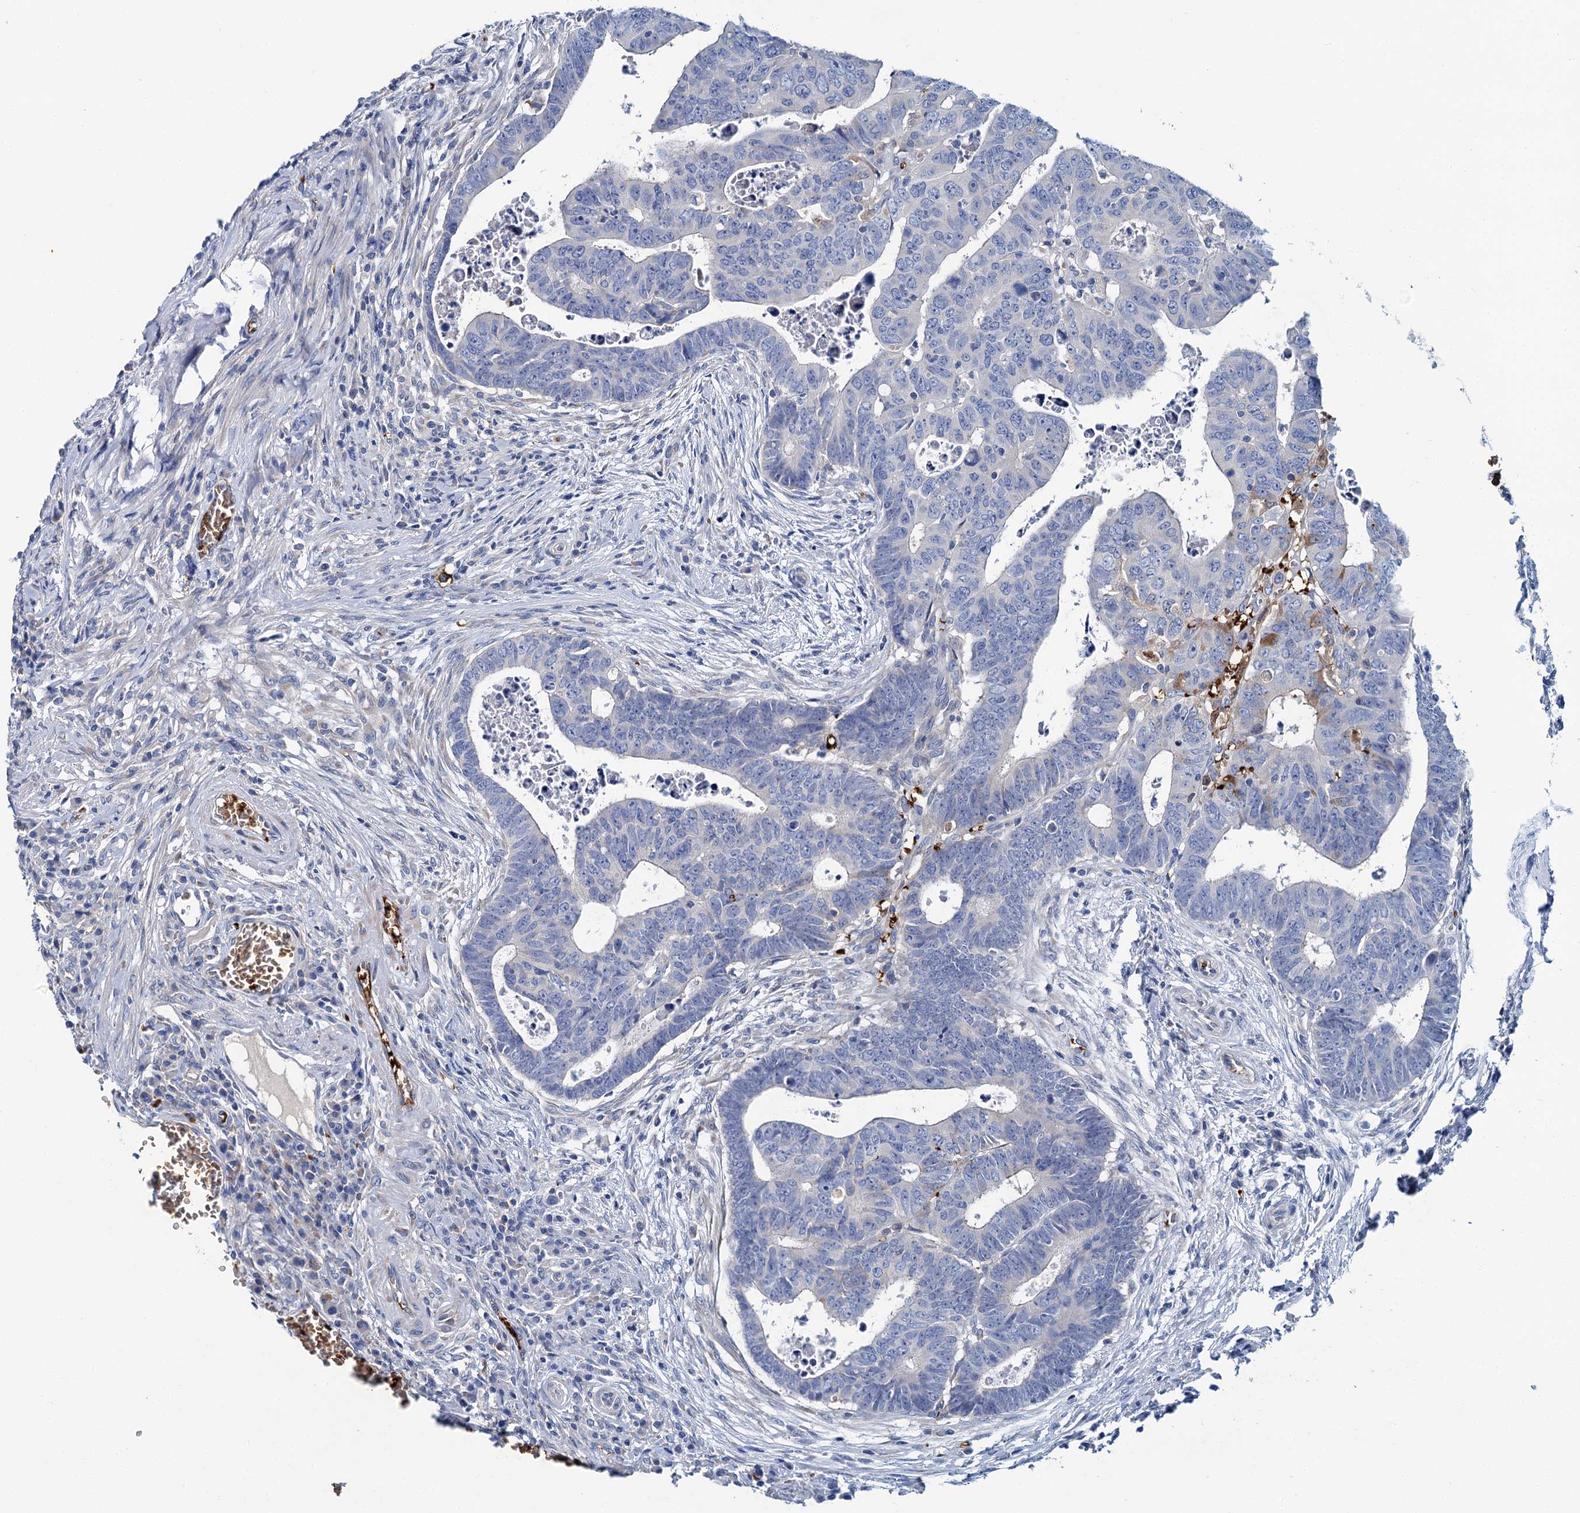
{"staining": {"intensity": "negative", "quantity": "none", "location": "none"}, "tissue": "colorectal cancer", "cell_type": "Tumor cells", "image_type": "cancer", "snomed": [{"axis": "morphology", "description": "Normal tissue, NOS"}, {"axis": "morphology", "description": "Adenocarcinoma, NOS"}, {"axis": "topography", "description": "Rectum"}], "caption": "Image shows no significant protein expression in tumor cells of adenocarcinoma (colorectal).", "gene": "ATG2A", "patient": {"sex": "female", "age": 65}}